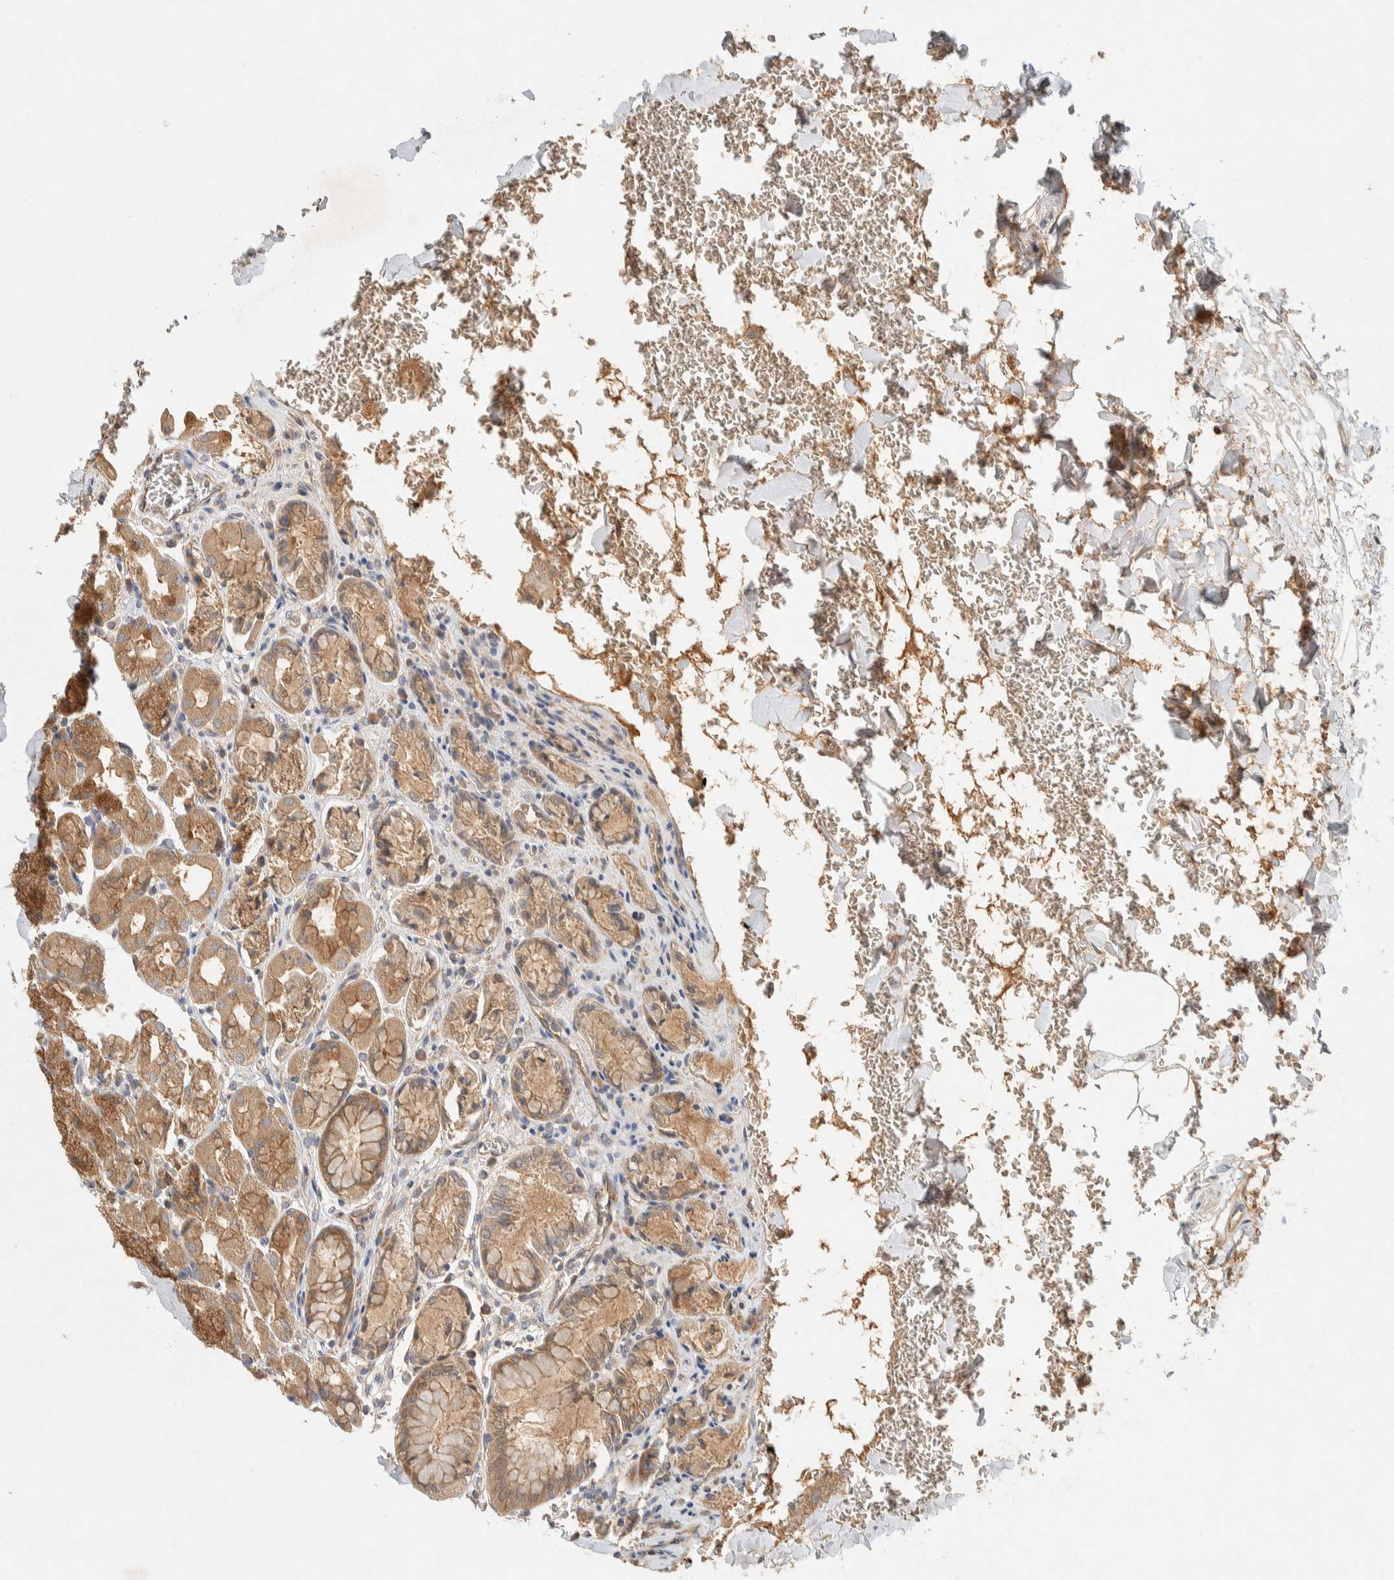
{"staining": {"intensity": "moderate", "quantity": ">75%", "location": "cytoplasmic/membranous"}, "tissue": "stomach", "cell_type": "Glandular cells", "image_type": "normal", "snomed": [{"axis": "morphology", "description": "Normal tissue, NOS"}, {"axis": "topography", "description": "Stomach"}], "caption": "IHC image of benign stomach stained for a protein (brown), which displays medium levels of moderate cytoplasmic/membranous staining in about >75% of glandular cells.", "gene": "PXK", "patient": {"sex": "male", "age": 42}}